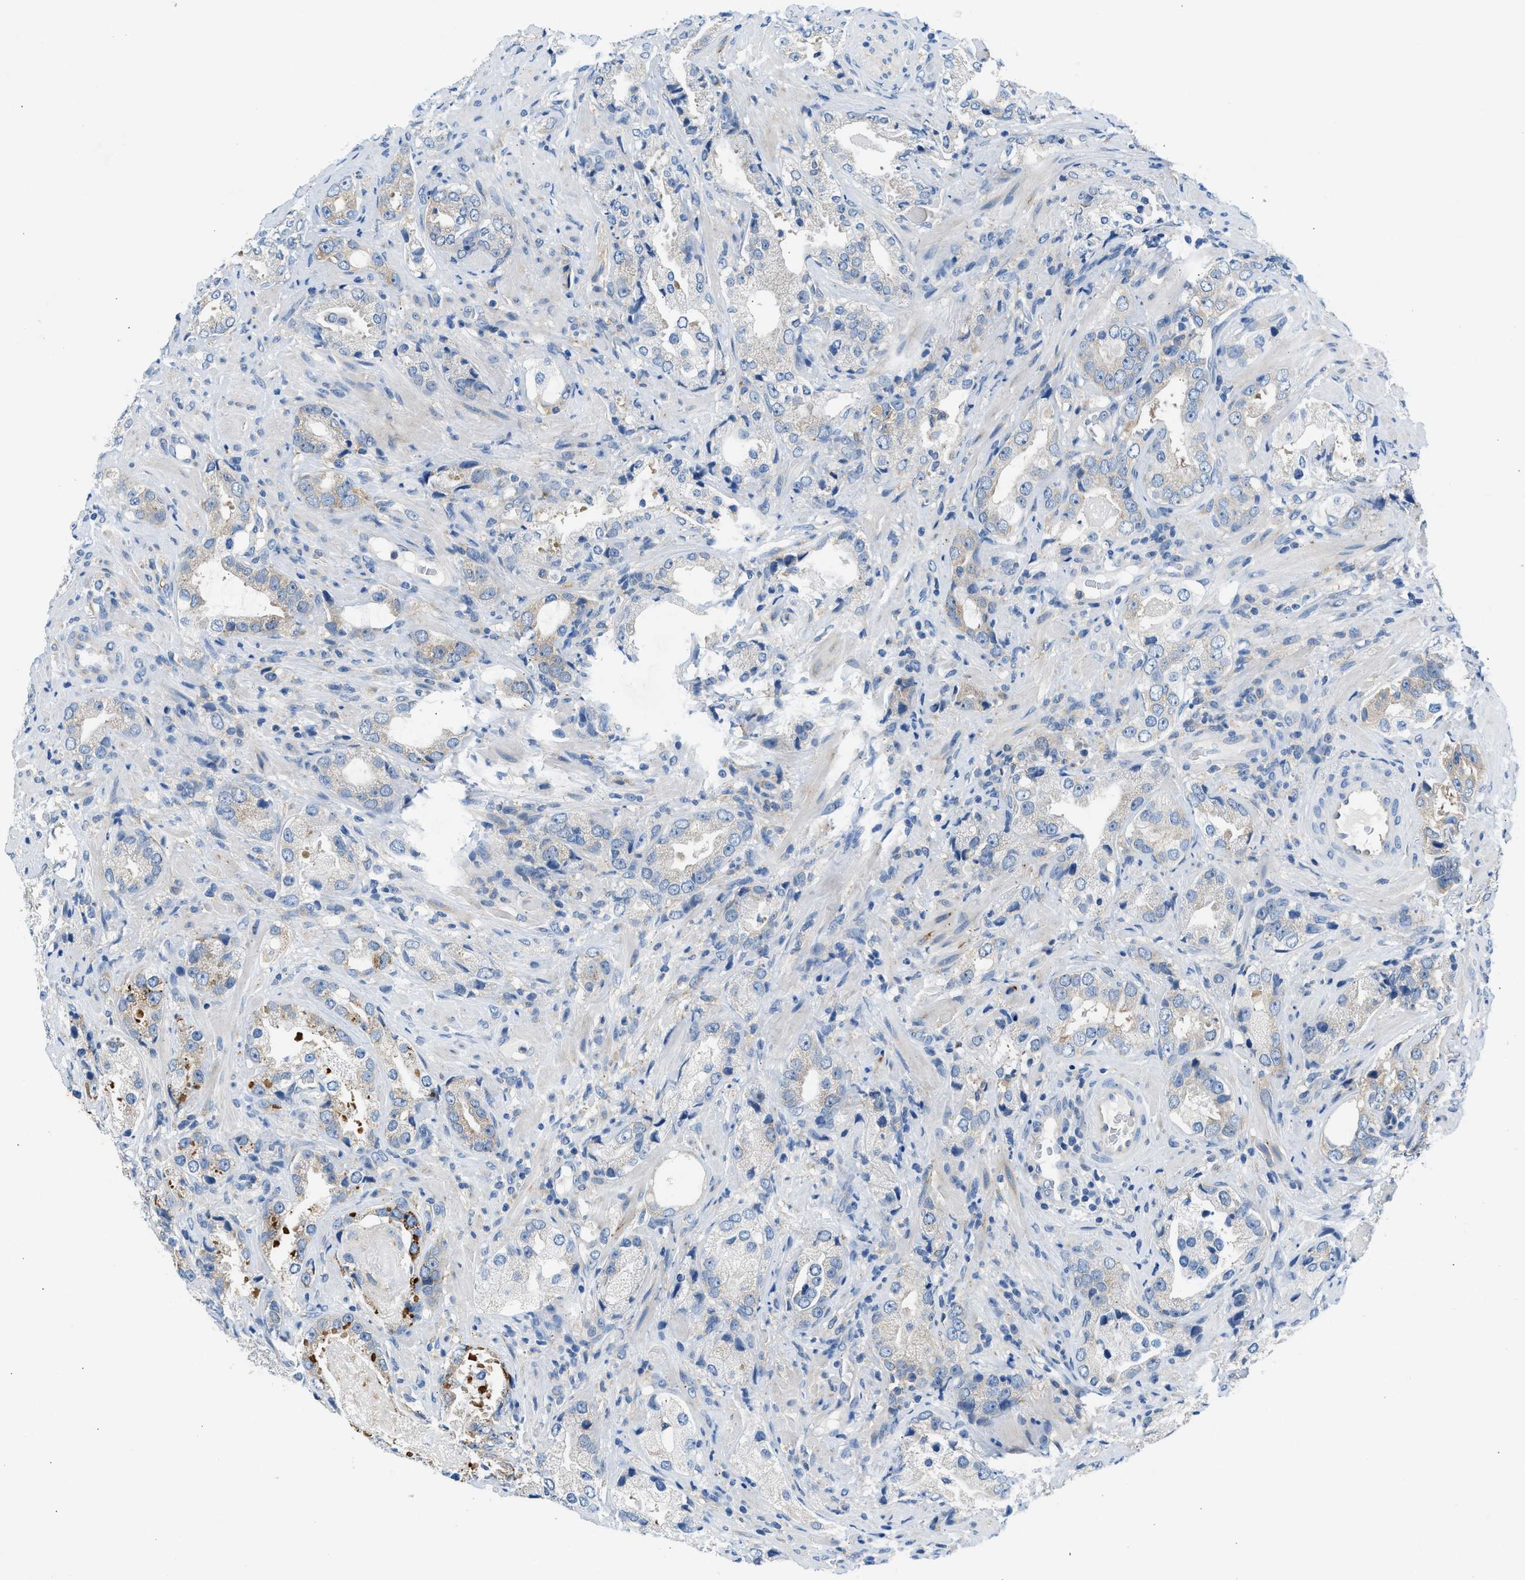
{"staining": {"intensity": "weak", "quantity": "<25%", "location": "cytoplasmic/membranous"}, "tissue": "prostate cancer", "cell_type": "Tumor cells", "image_type": "cancer", "snomed": [{"axis": "morphology", "description": "Adenocarcinoma, High grade"}, {"axis": "topography", "description": "Prostate"}], "caption": "Immunohistochemistry (IHC) of human prostate cancer (adenocarcinoma (high-grade)) demonstrates no positivity in tumor cells.", "gene": "BNC2", "patient": {"sex": "male", "age": 63}}